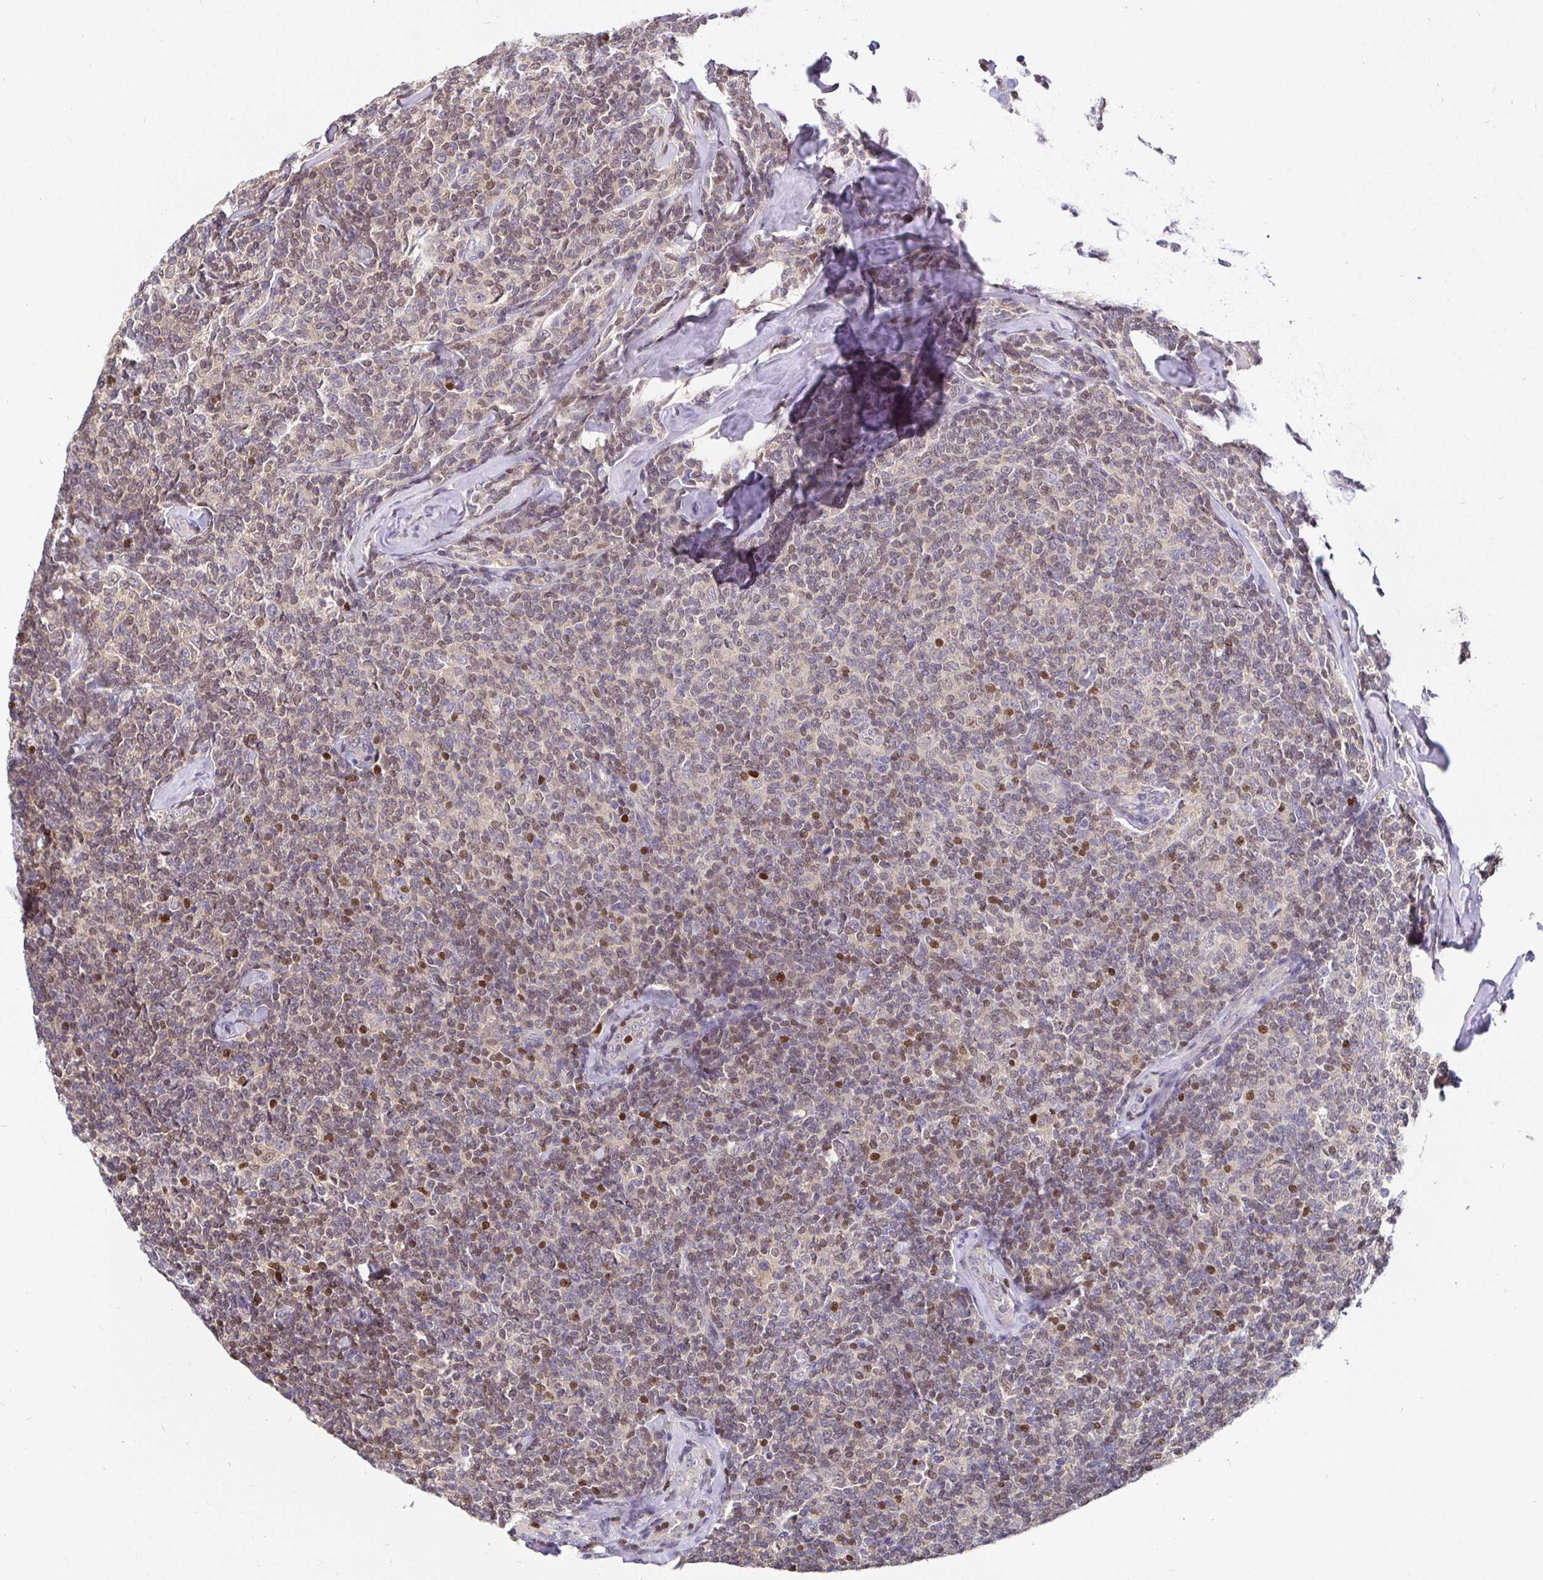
{"staining": {"intensity": "weak", "quantity": "25%-75%", "location": "nuclear"}, "tissue": "lymphoma", "cell_type": "Tumor cells", "image_type": "cancer", "snomed": [{"axis": "morphology", "description": "Malignant lymphoma, non-Hodgkin's type, Low grade"}, {"axis": "topography", "description": "Lymph node"}], "caption": "Brown immunohistochemical staining in human malignant lymphoma, non-Hodgkin's type (low-grade) demonstrates weak nuclear positivity in about 25%-75% of tumor cells.", "gene": "SATB1", "patient": {"sex": "female", "age": 56}}